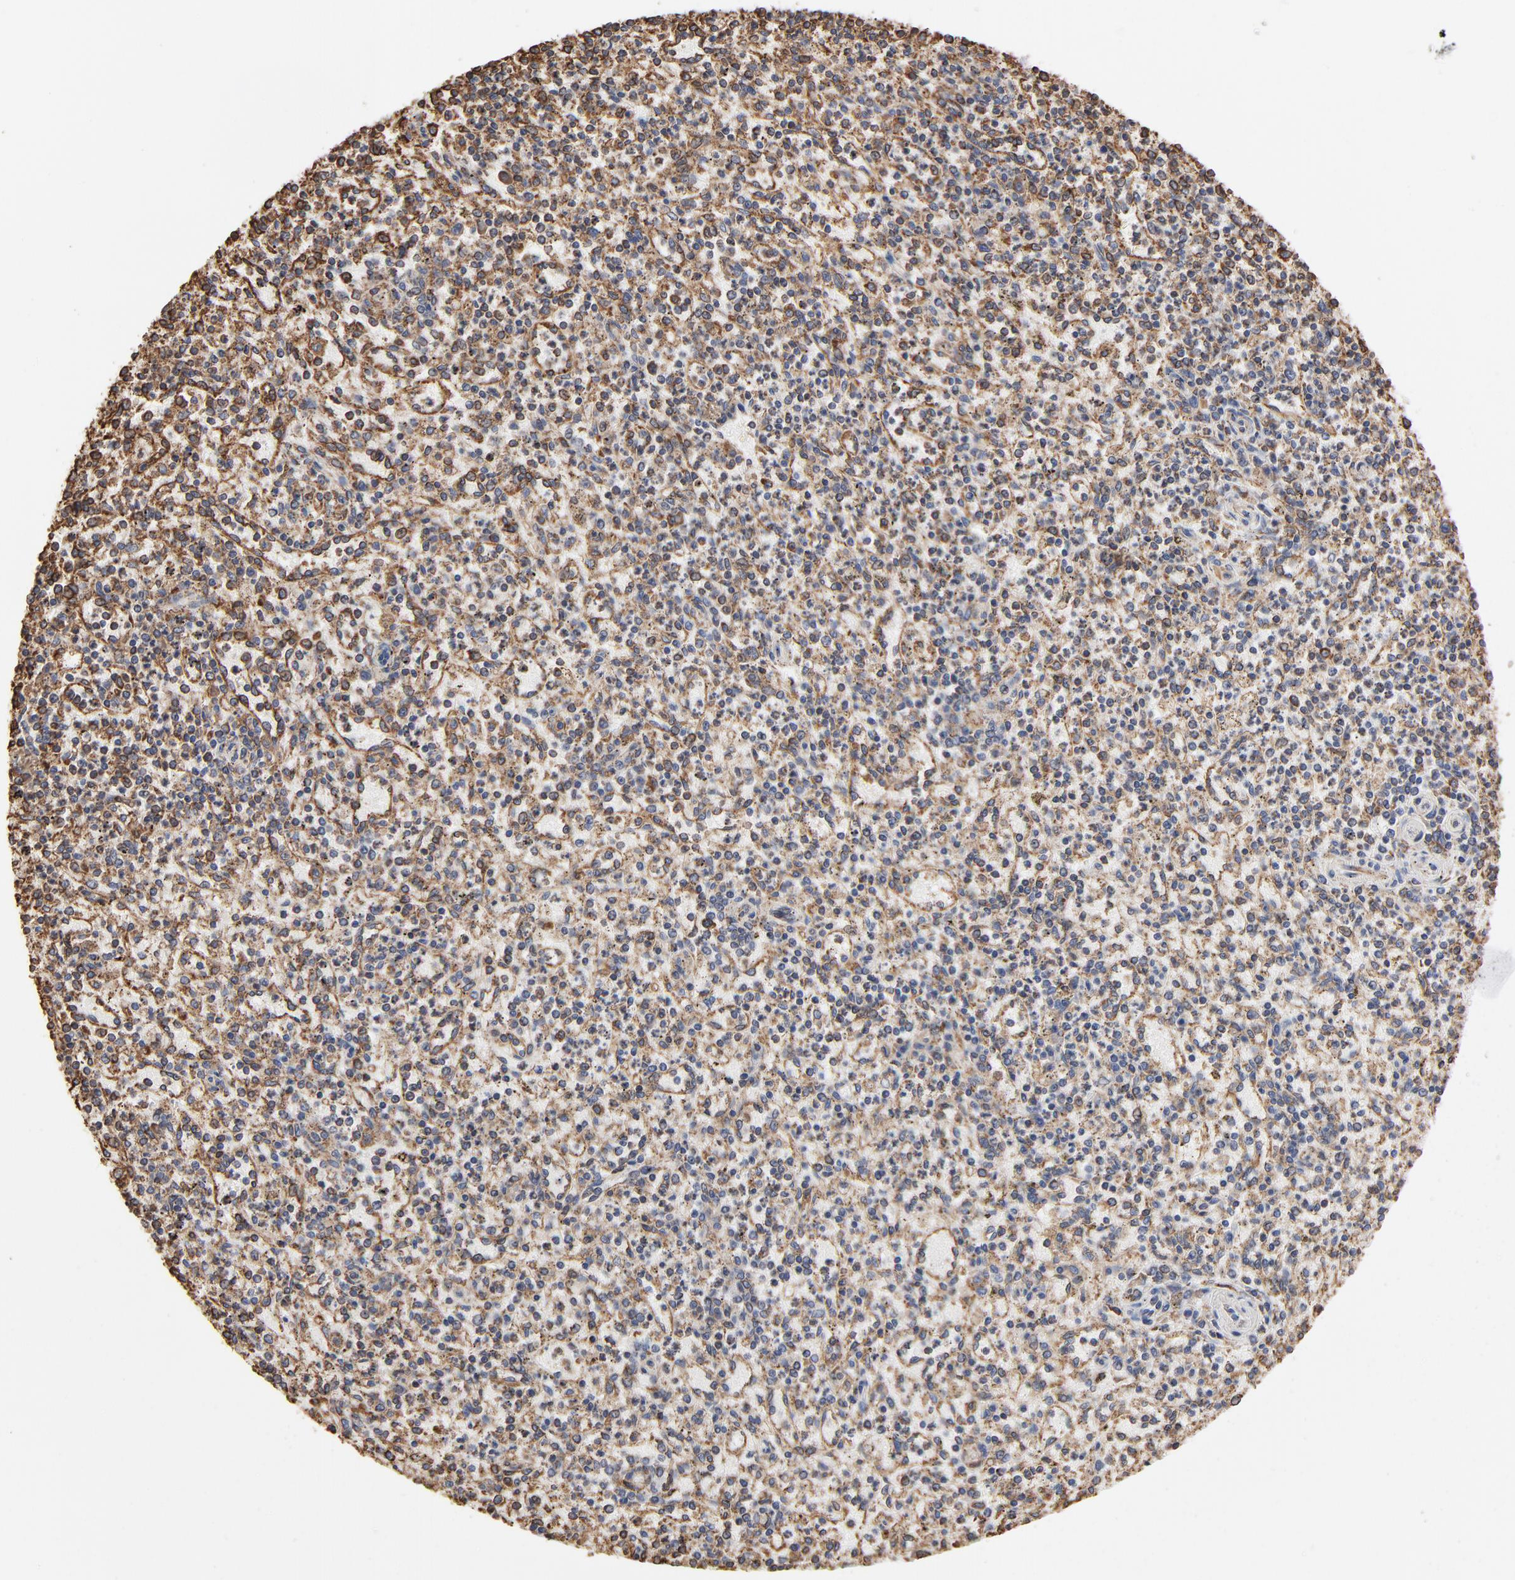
{"staining": {"intensity": "negative", "quantity": "none", "location": "none"}, "tissue": "spleen", "cell_type": "Cells in red pulp", "image_type": "normal", "snomed": [{"axis": "morphology", "description": "Normal tissue, NOS"}, {"axis": "topography", "description": "Spleen"}], "caption": "Human spleen stained for a protein using immunohistochemistry (IHC) shows no staining in cells in red pulp.", "gene": "PDIA3", "patient": {"sex": "male", "age": 72}}